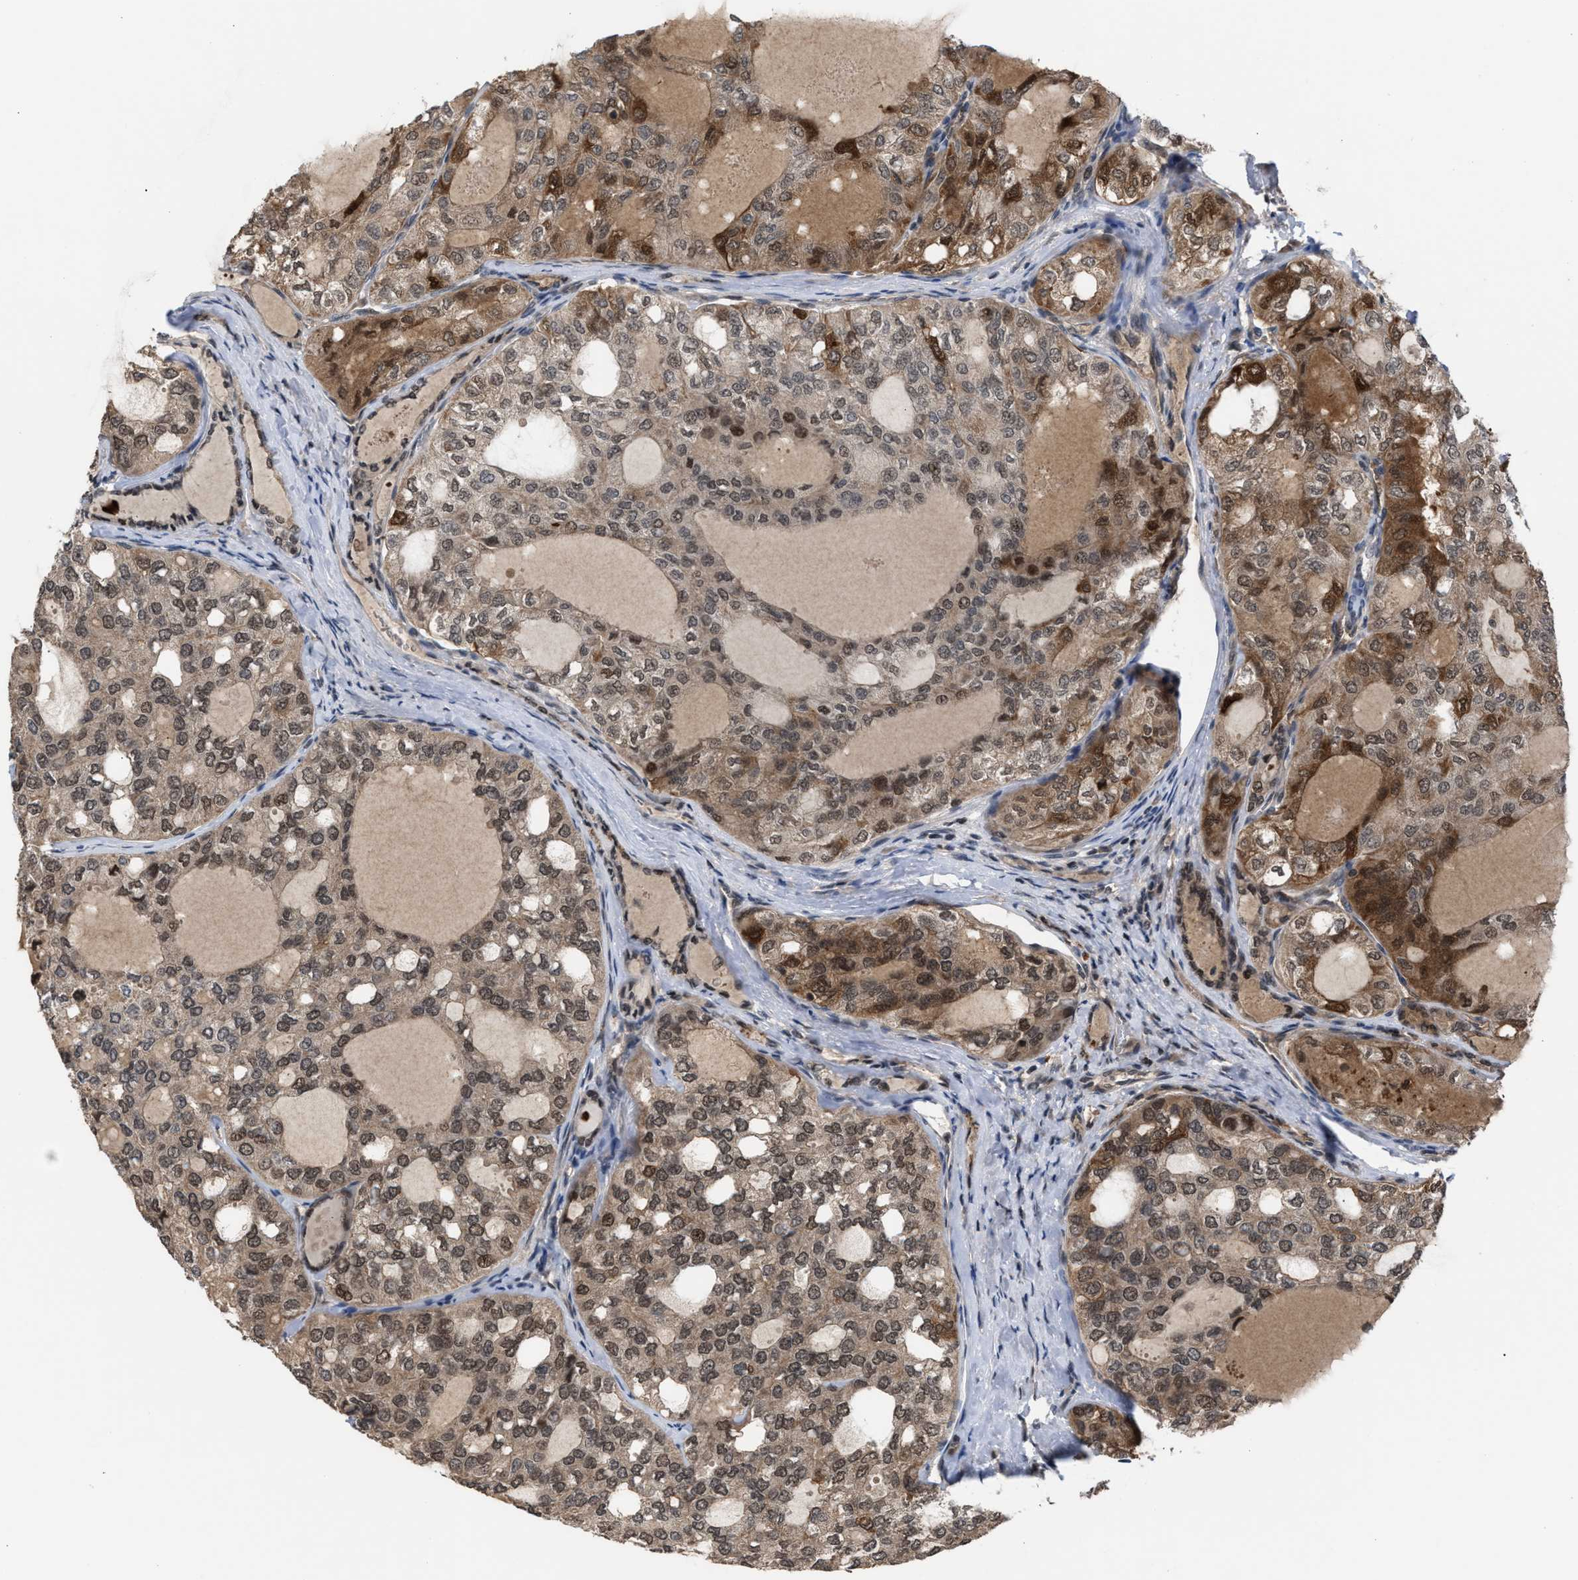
{"staining": {"intensity": "moderate", "quantity": ">75%", "location": "cytoplasmic/membranous,nuclear"}, "tissue": "thyroid cancer", "cell_type": "Tumor cells", "image_type": "cancer", "snomed": [{"axis": "morphology", "description": "Follicular adenoma carcinoma, NOS"}, {"axis": "topography", "description": "Thyroid gland"}], "caption": "Approximately >75% of tumor cells in human thyroid follicular adenoma carcinoma exhibit moderate cytoplasmic/membranous and nuclear protein expression as visualized by brown immunohistochemical staining.", "gene": "C9orf78", "patient": {"sex": "male", "age": 75}}